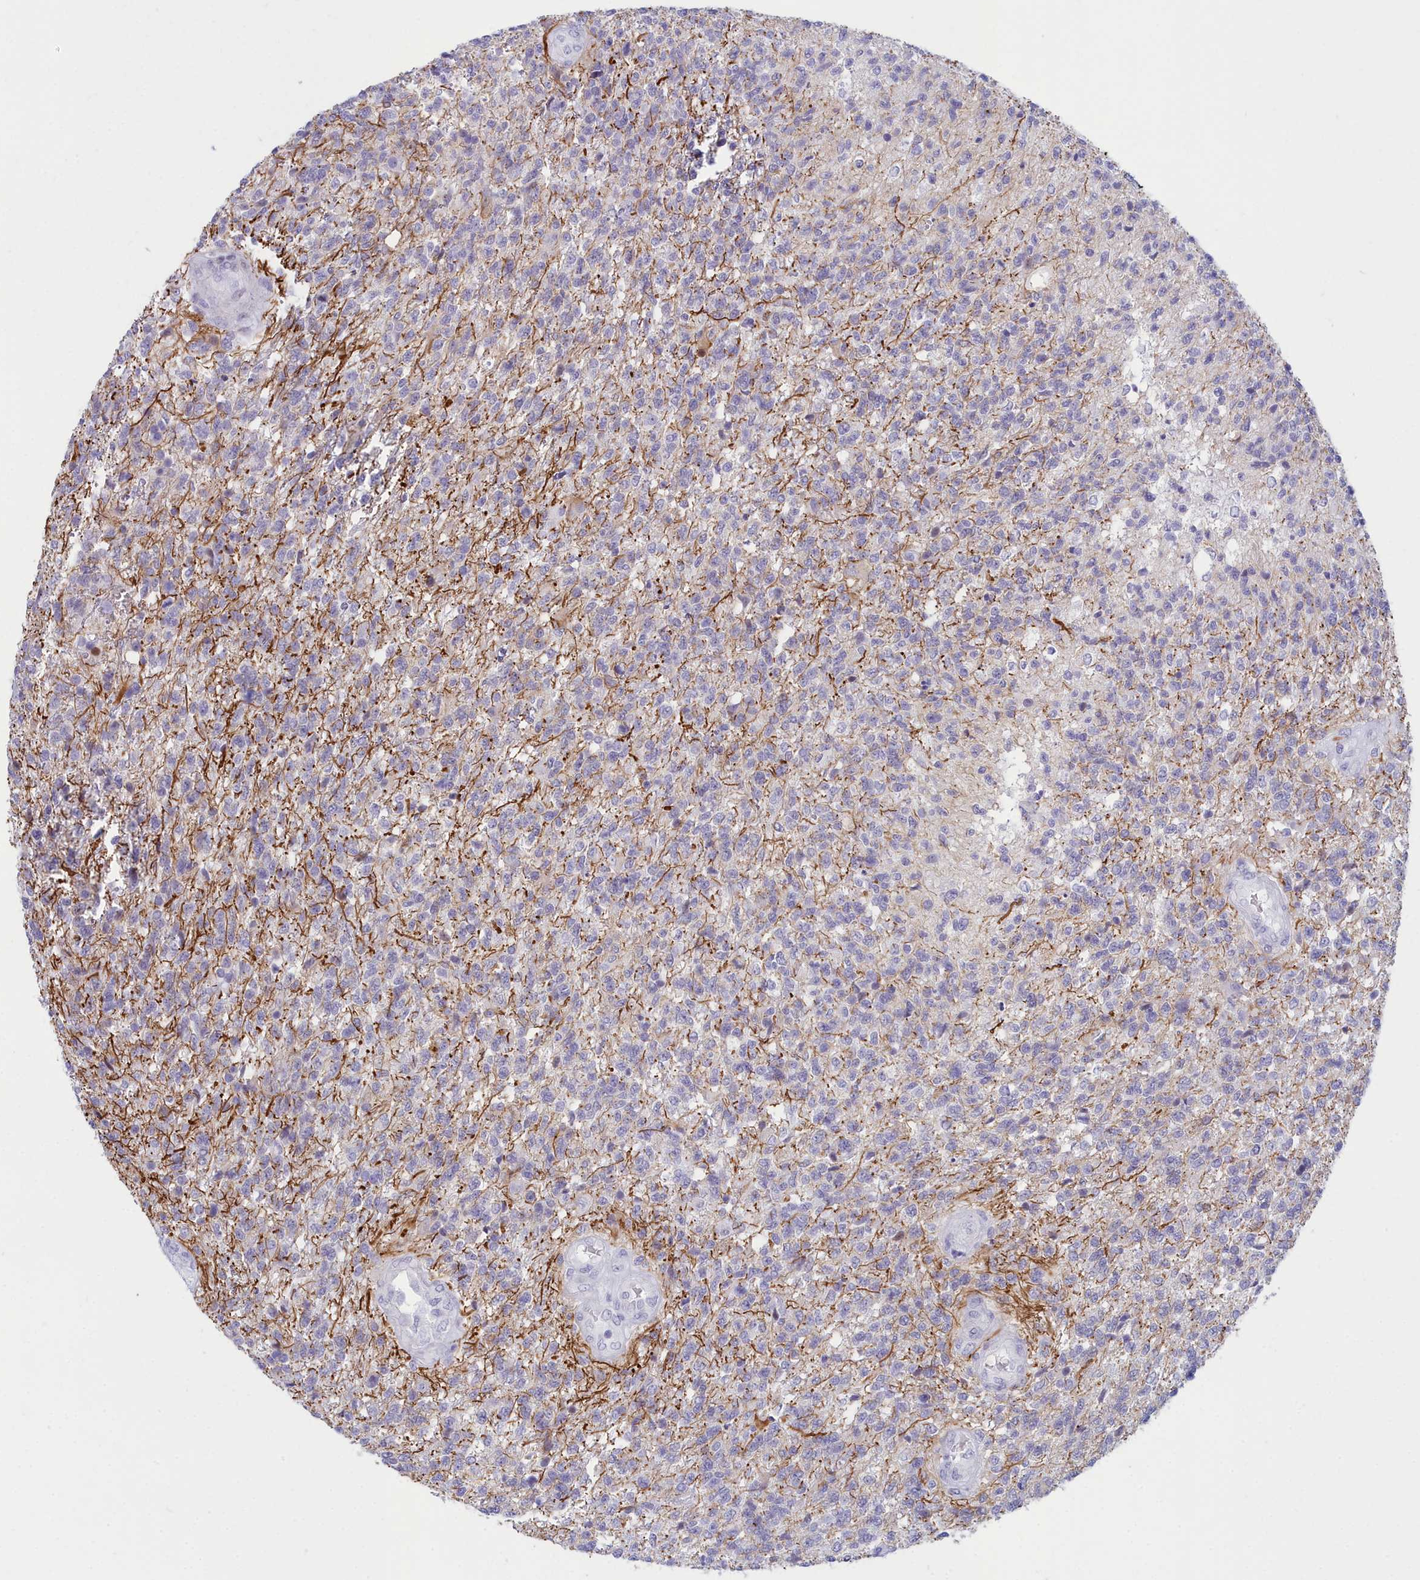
{"staining": {"intensity": "negative", "quantity": "none", "location": "none"}, "tissue": "glioma", "cell_type": "Tumor cells", "image_type": "cancer", "snomed": [{"axis": "morphology", "description": "Glioma, malignant, High grade"}, {"axis": "topography", "description": "Brain"}], "caption": "Immunohistochemistry photomicrograph of neoplastic tissue: glioma stained with DAB reveals no significant protein expression in tumor cells. (Stains: DAB (3,3'-diaminobenzidine) immunohistochemistry with hematoxylin counter stain, Microscopy: brightfield microscopy at high magnification).", "gene": "SNX20", "patient": {"sex": "male", "age": 56}}